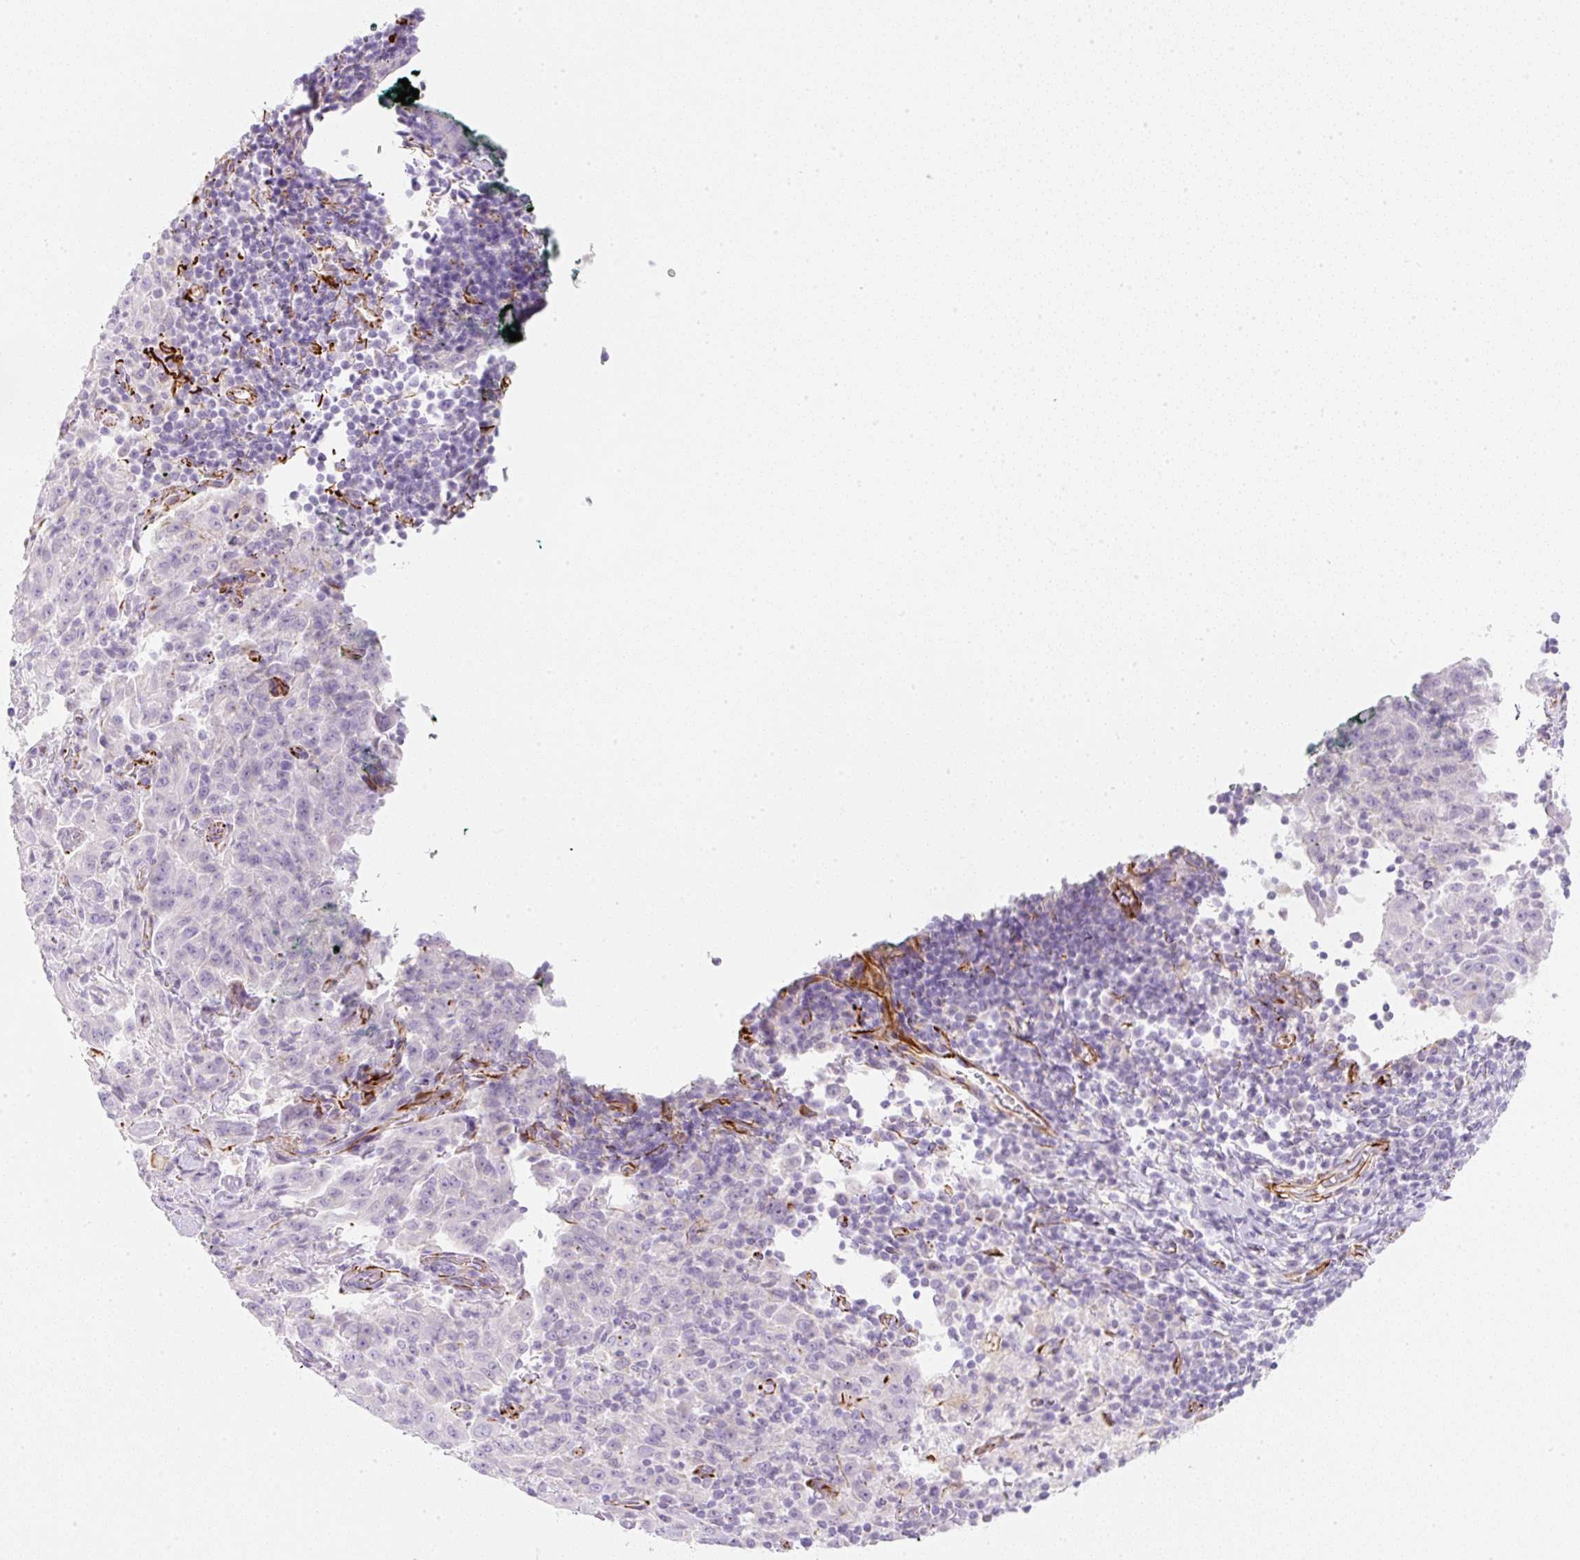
{"staining": {"intensity": "negative", "quantity": "none", "location": "none"}, "tissue": "pancreatic cancer", "cell_type": "Tumor cells", "image_type": "cancer", "snomed": [{"axis": "morphology", "description": "Adenocarcinoma, NOS"}, {"axis": "topography", "description": "Pancreas"}], "caption": "IHC of adenocarcinoma (pancreatic) reveals no expression in tumor cells.", "gene": "ZNF689", "patient": {"sex": "male", "age": 63}}